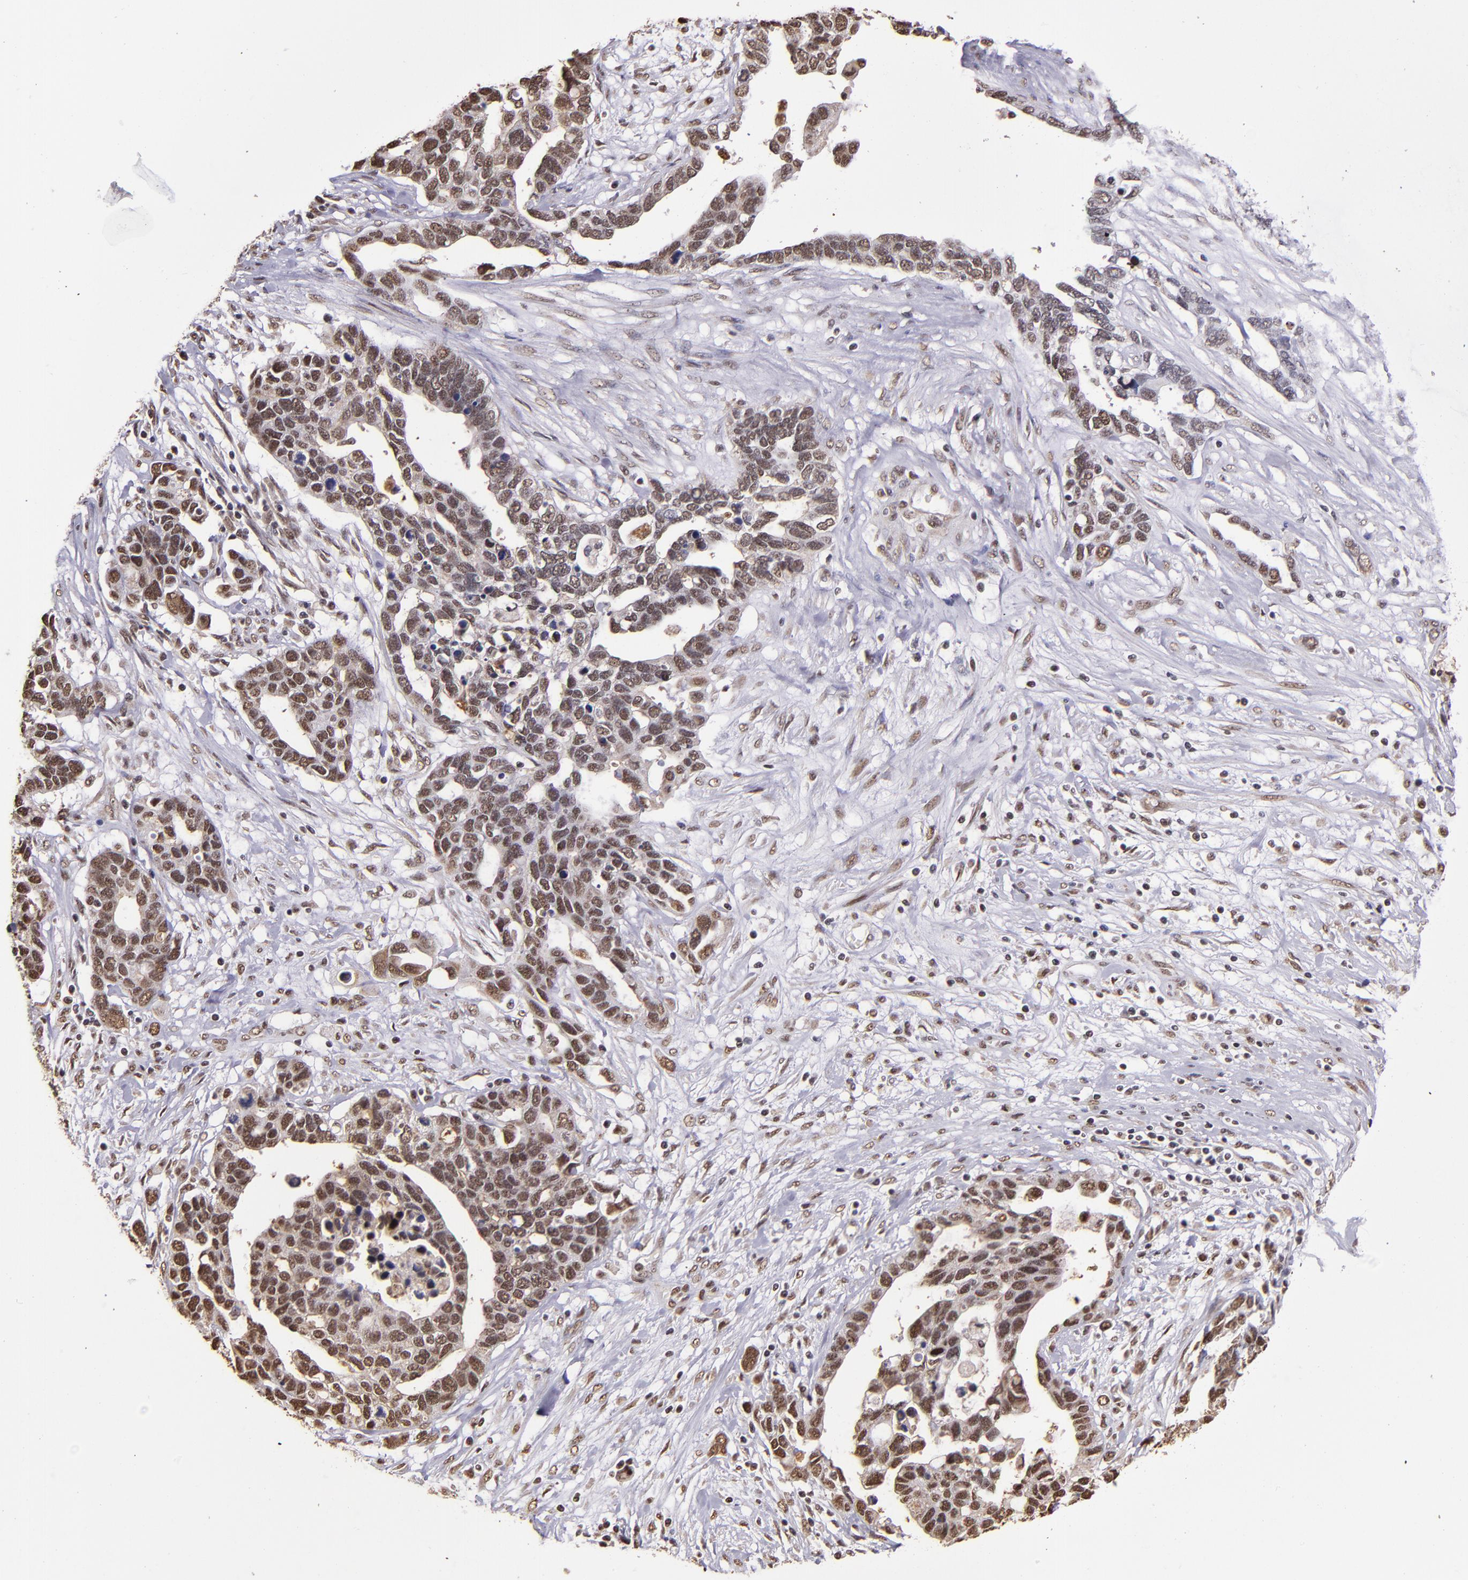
{"staining": {"intensity": "moderate", "quantity": ">75%", "location": "cytoplasmic/membranous,nuclear"}, "tissue": "ovarian cancer", "cell_type": "Tumor cells", "image_type": "cancer", "snomed": [{"axis": "morphology", "description": "Cystadenocarcinoma, serous, NOS"}, {"axis": "topography", "description": "Ovary"}], "caption": "Human ovarian serous cystadenocarcinoma stained with a brown dye exhibits moderate cytoplasmic/membranous and nuclear positive expression in about >75% of tumor cells.", "gene": "CECR2", "patient": {"sex": "female", "age": 54}}